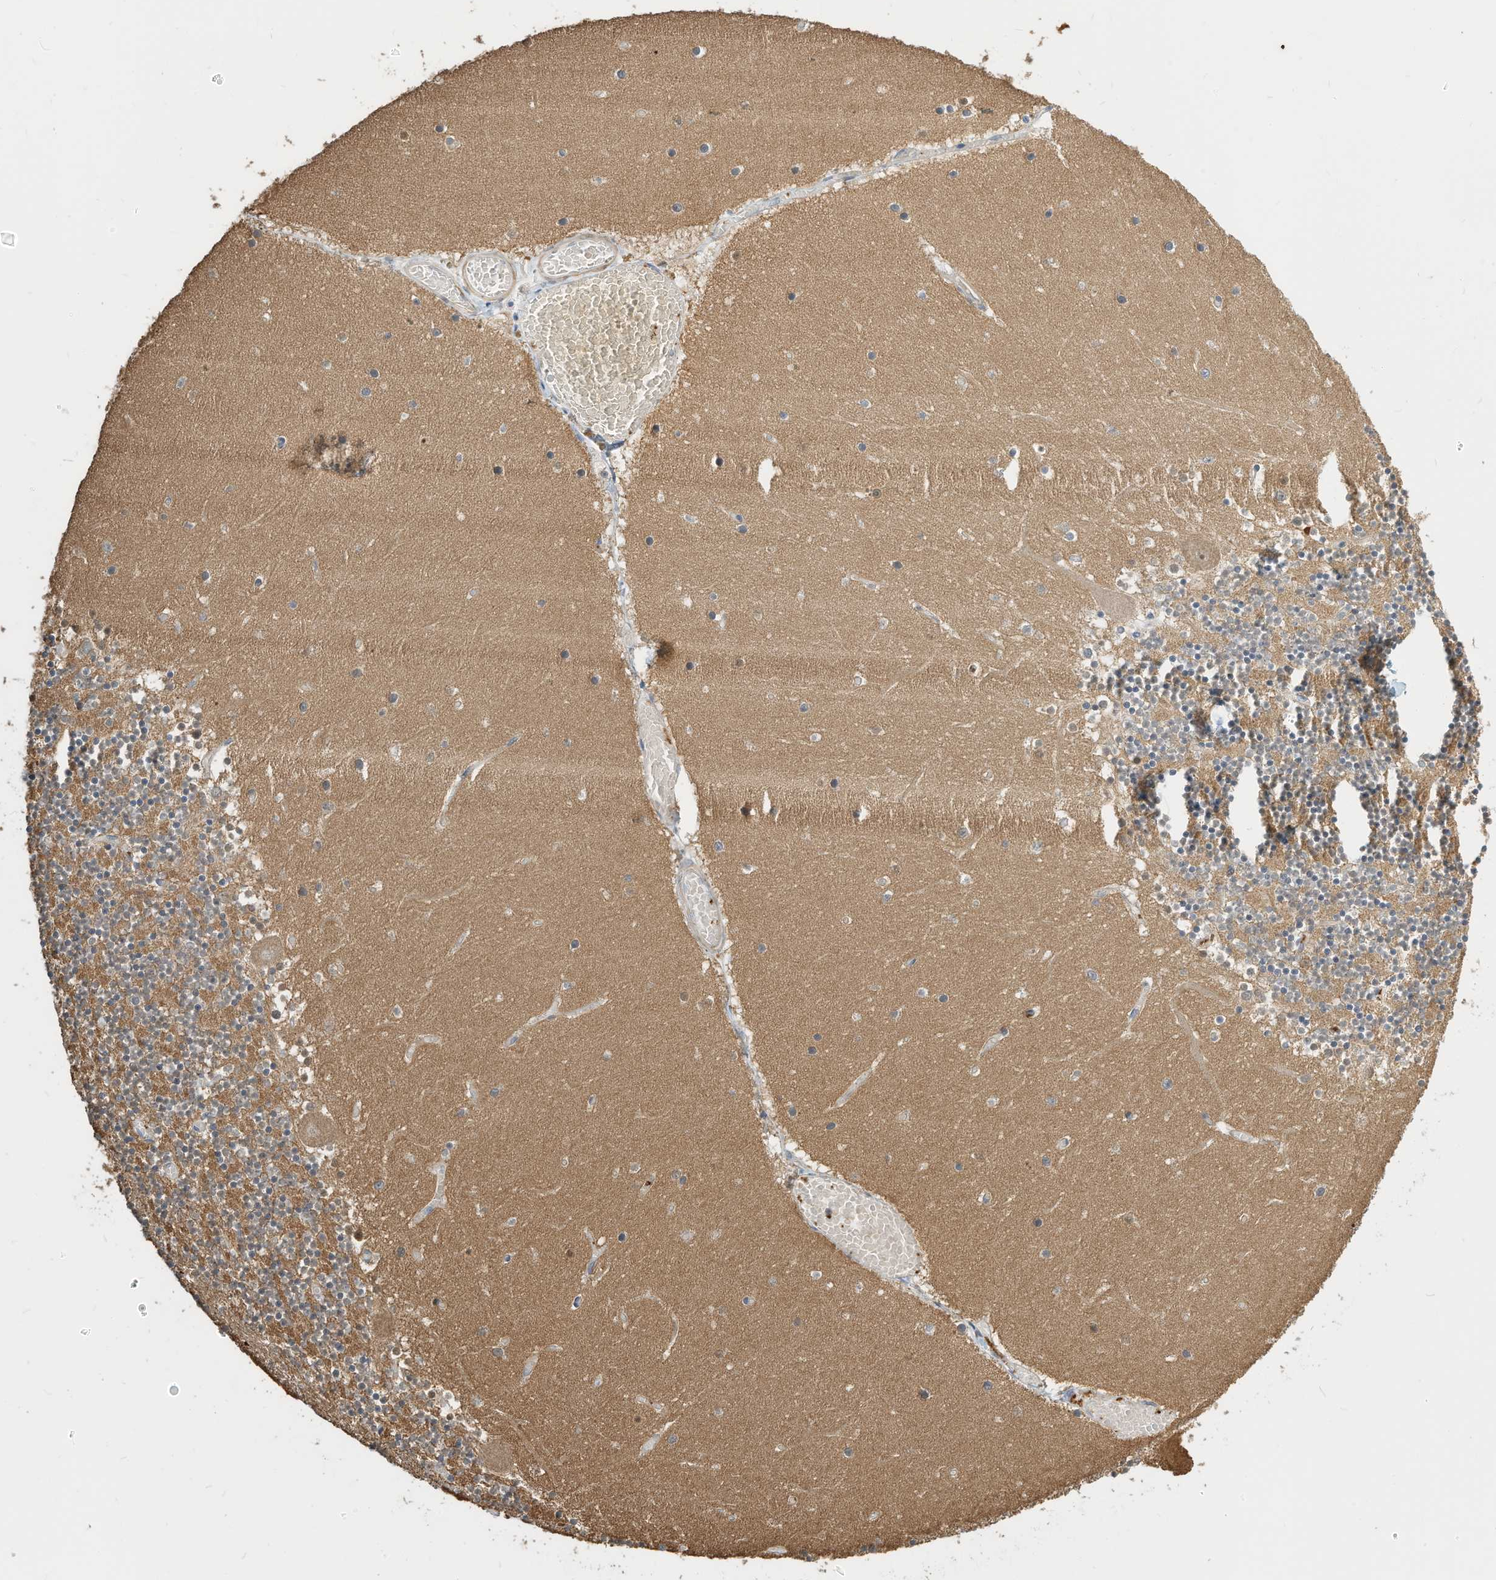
{"staining": {"intensity": "weak", "quantity": "<25%", "location": "cytoplasmic/membranous"}, "tissue": "cerebellum", "cell_type": "Cells in granular layer", "image_type": "normal", "snomed": [{"axis": "morphology", "description": "Normal tissue, NOS"}, {"axis": "topography", "description": "Cerebellum"}], "caption": "Cerebellum stained for a protein using IHC shows no staining cells in granular layer.", "gene": "OFD1", "patient": {"sex": "female", "age": 28}}